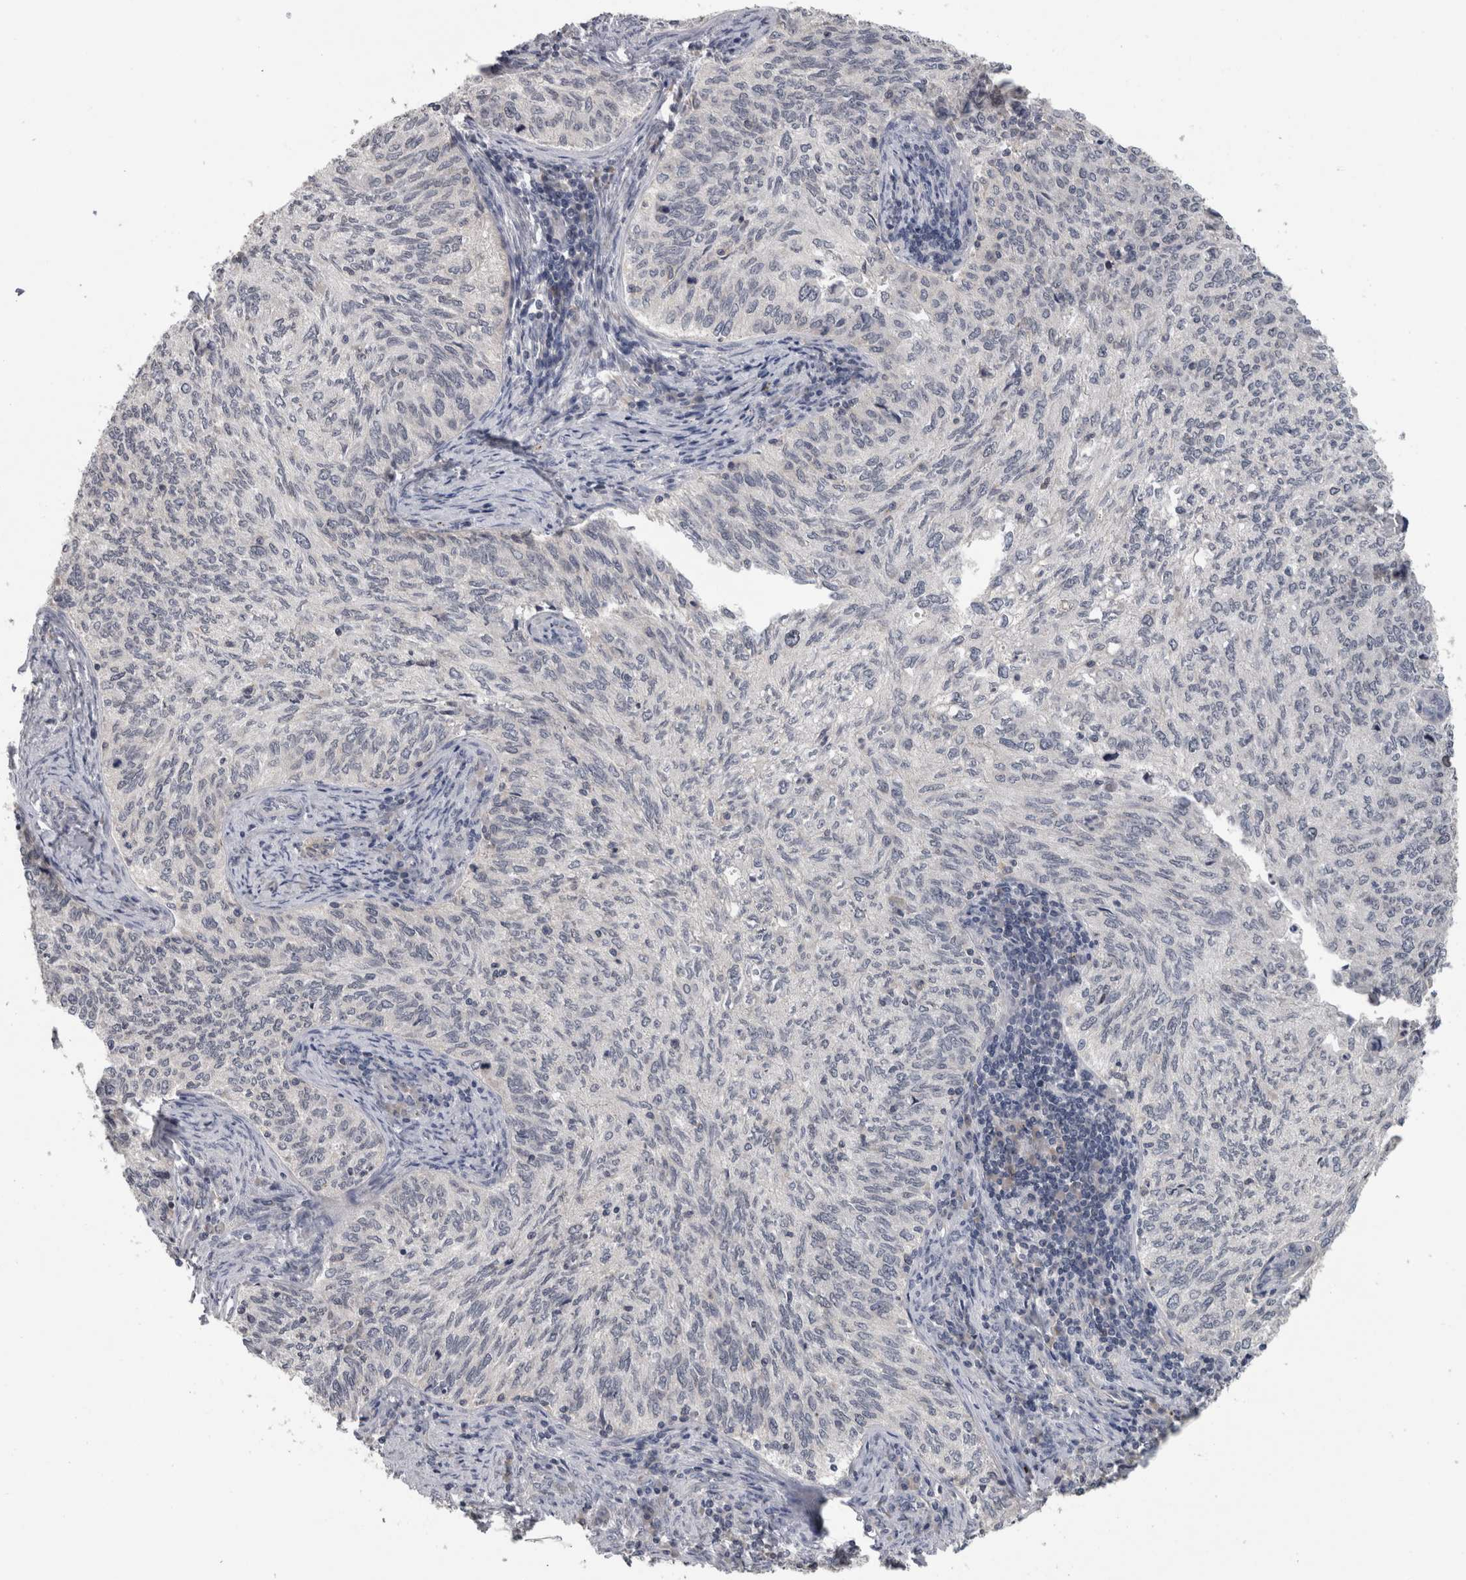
{"staining": {"intensity": "negative", "quantity": "none", "location": "none"}, "tissue": "cervical cancer", "cell_type": "Tumor cells", "image_type": "cancer", "snomed": [{"axis": "morphology", "description": "Squamous cell carcinoma, NOS"}, {"axis": "topography", "description": "Cervix"}], "caption": "A high-resolution image shows IHC staining of cervical cancer, which demonstrates no significant positivity in tumor cells.", "gene": "RBM28", "patient": {"sex": "female", "age": 30}}